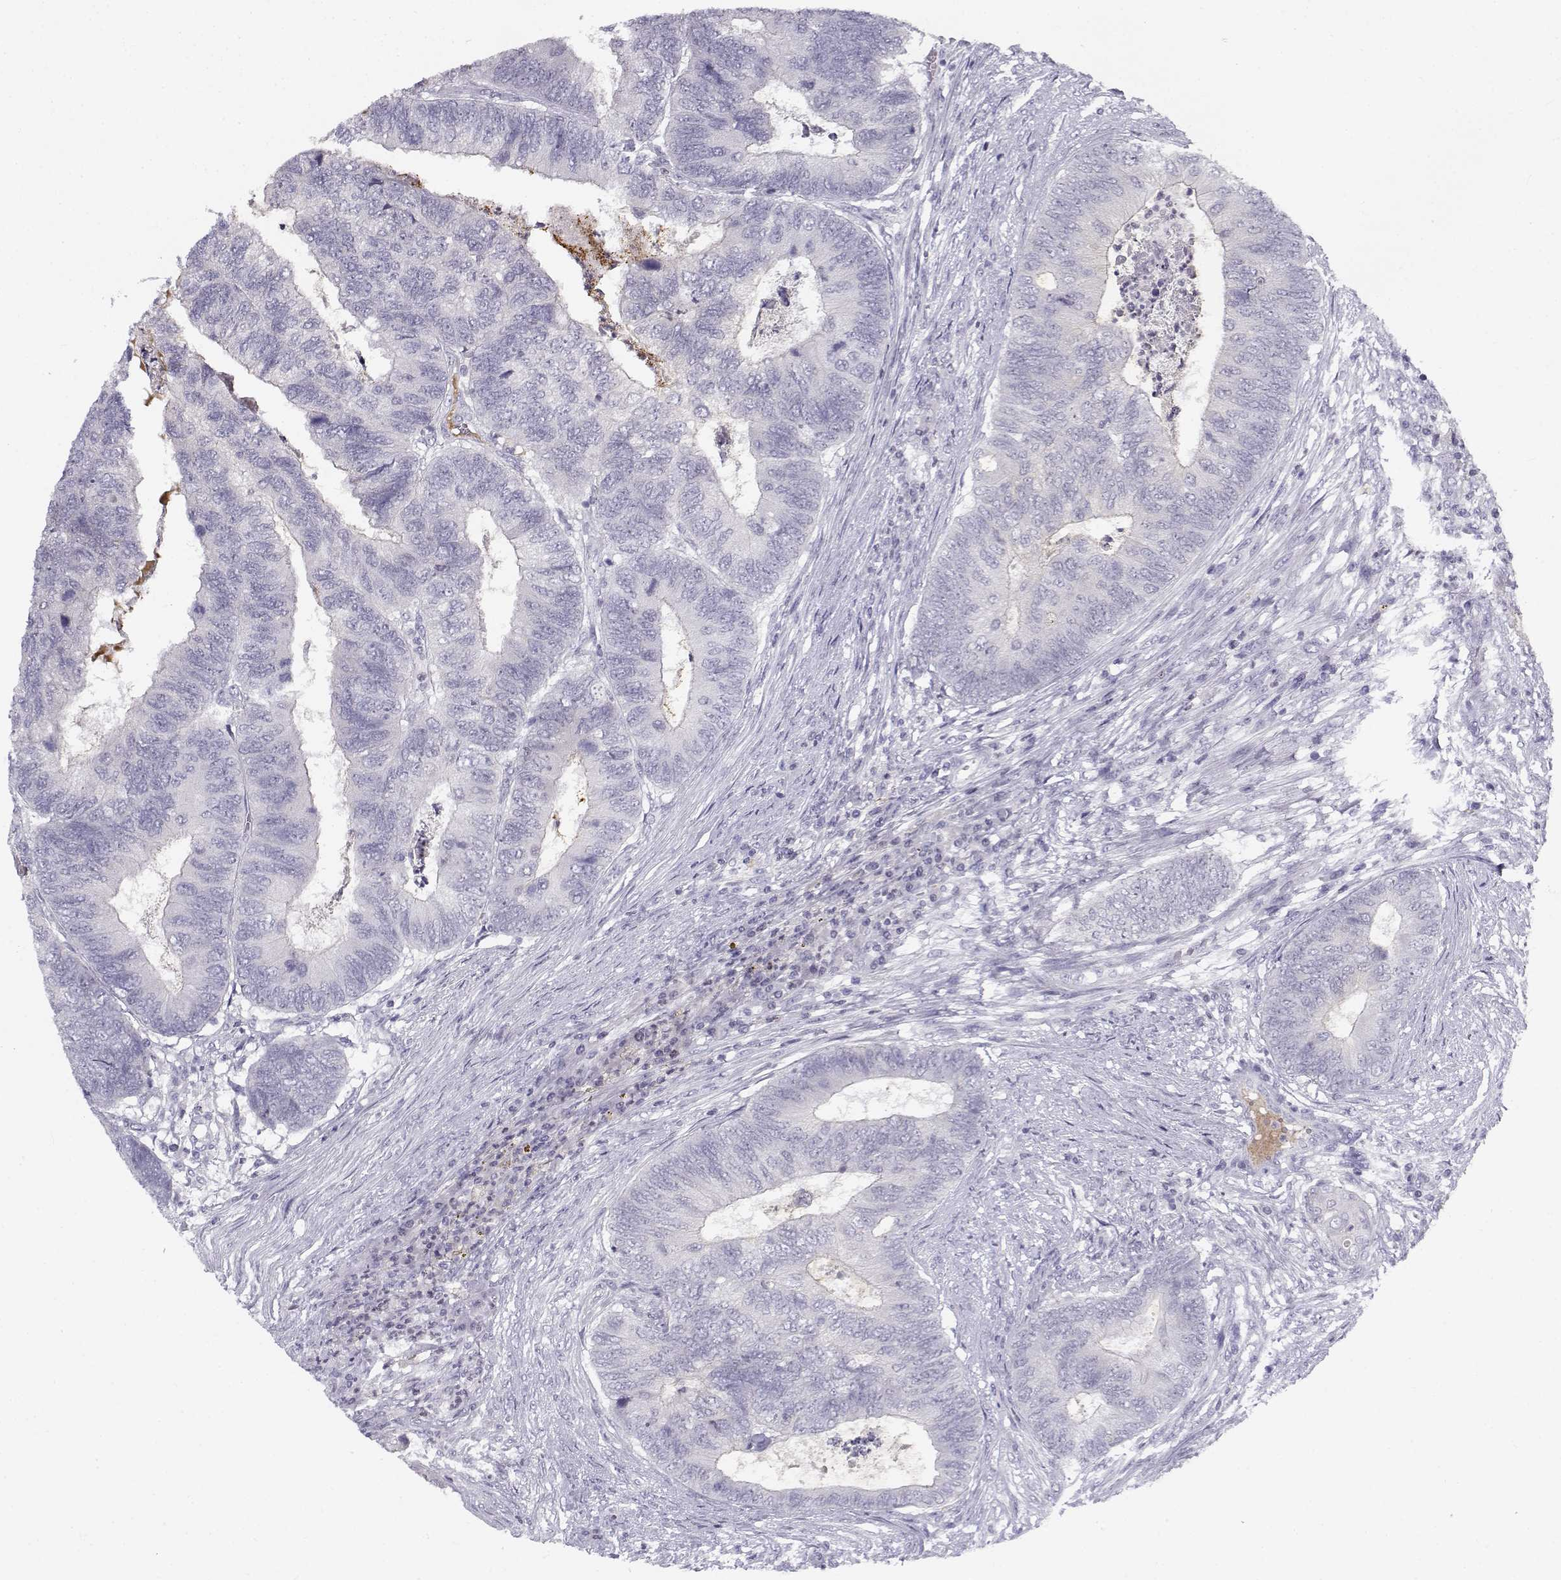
{"staining": {"intensity": "negative", "quantity": "none", "location": "none"}, "tissue": "colorectal cancer", "cell_type": "Tumor cells", "image_type": "cancer", "snomed": [{"axis": "morphology", "description": "Adenocarcinoma, NOS"}, {"axis": "topography", "description": "Colon"}], "caption": "Colorectal cancer (adenocarcinoma) stained for a protein using immunohistochemistry (IHC) displays no staining tumor cells.", "gene": "DDX25", "patient": {"sex": "female", "age": 67}}